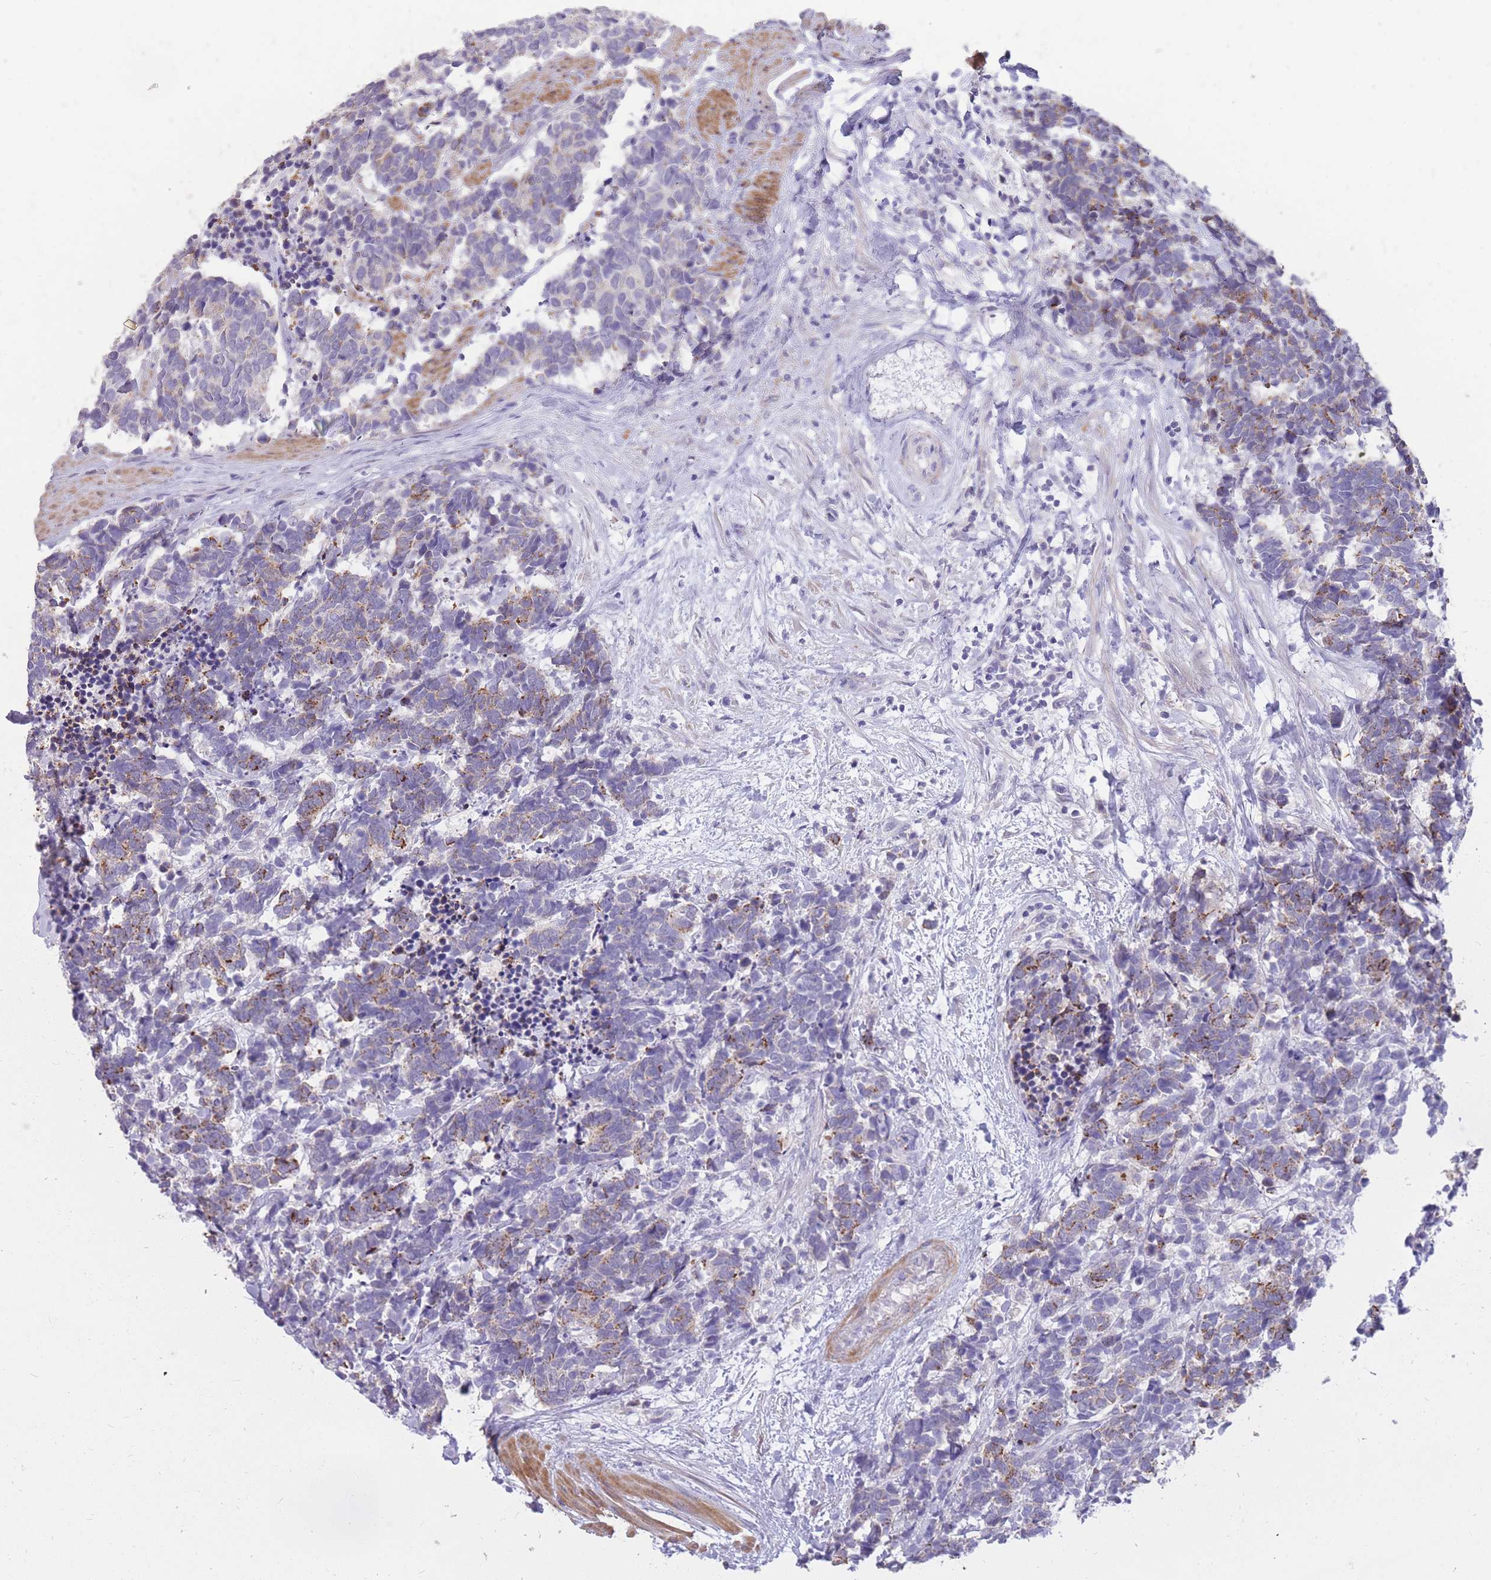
{"staining": {"intensity": "moderate", "quantity": "25%-75%", "location": "cytoplasmic/membranous"}, "tissue": "carcinoid", "cell_type": "Tumor cells", "image_type": "cancer", "snomed": [{"axis": "morphology", "description": "Carcinoma, NOS"}, {"axis": "morphology", "description": "Carcinoid, malignant, NOS"}, {"axis": "topography", "description": "Prostate"}], "caption": "Tumor cells exhibit medium levels of moderate cytoplasmic/membranous expression in approximately 25%-75% of cells in human carcinoma. (DAB (3,3'-diaminobenzidine) = brown stain, brightfield microscopy at high magnification).", "gene": "RNF170", "patient": {"sex": "male", "age": 57}}